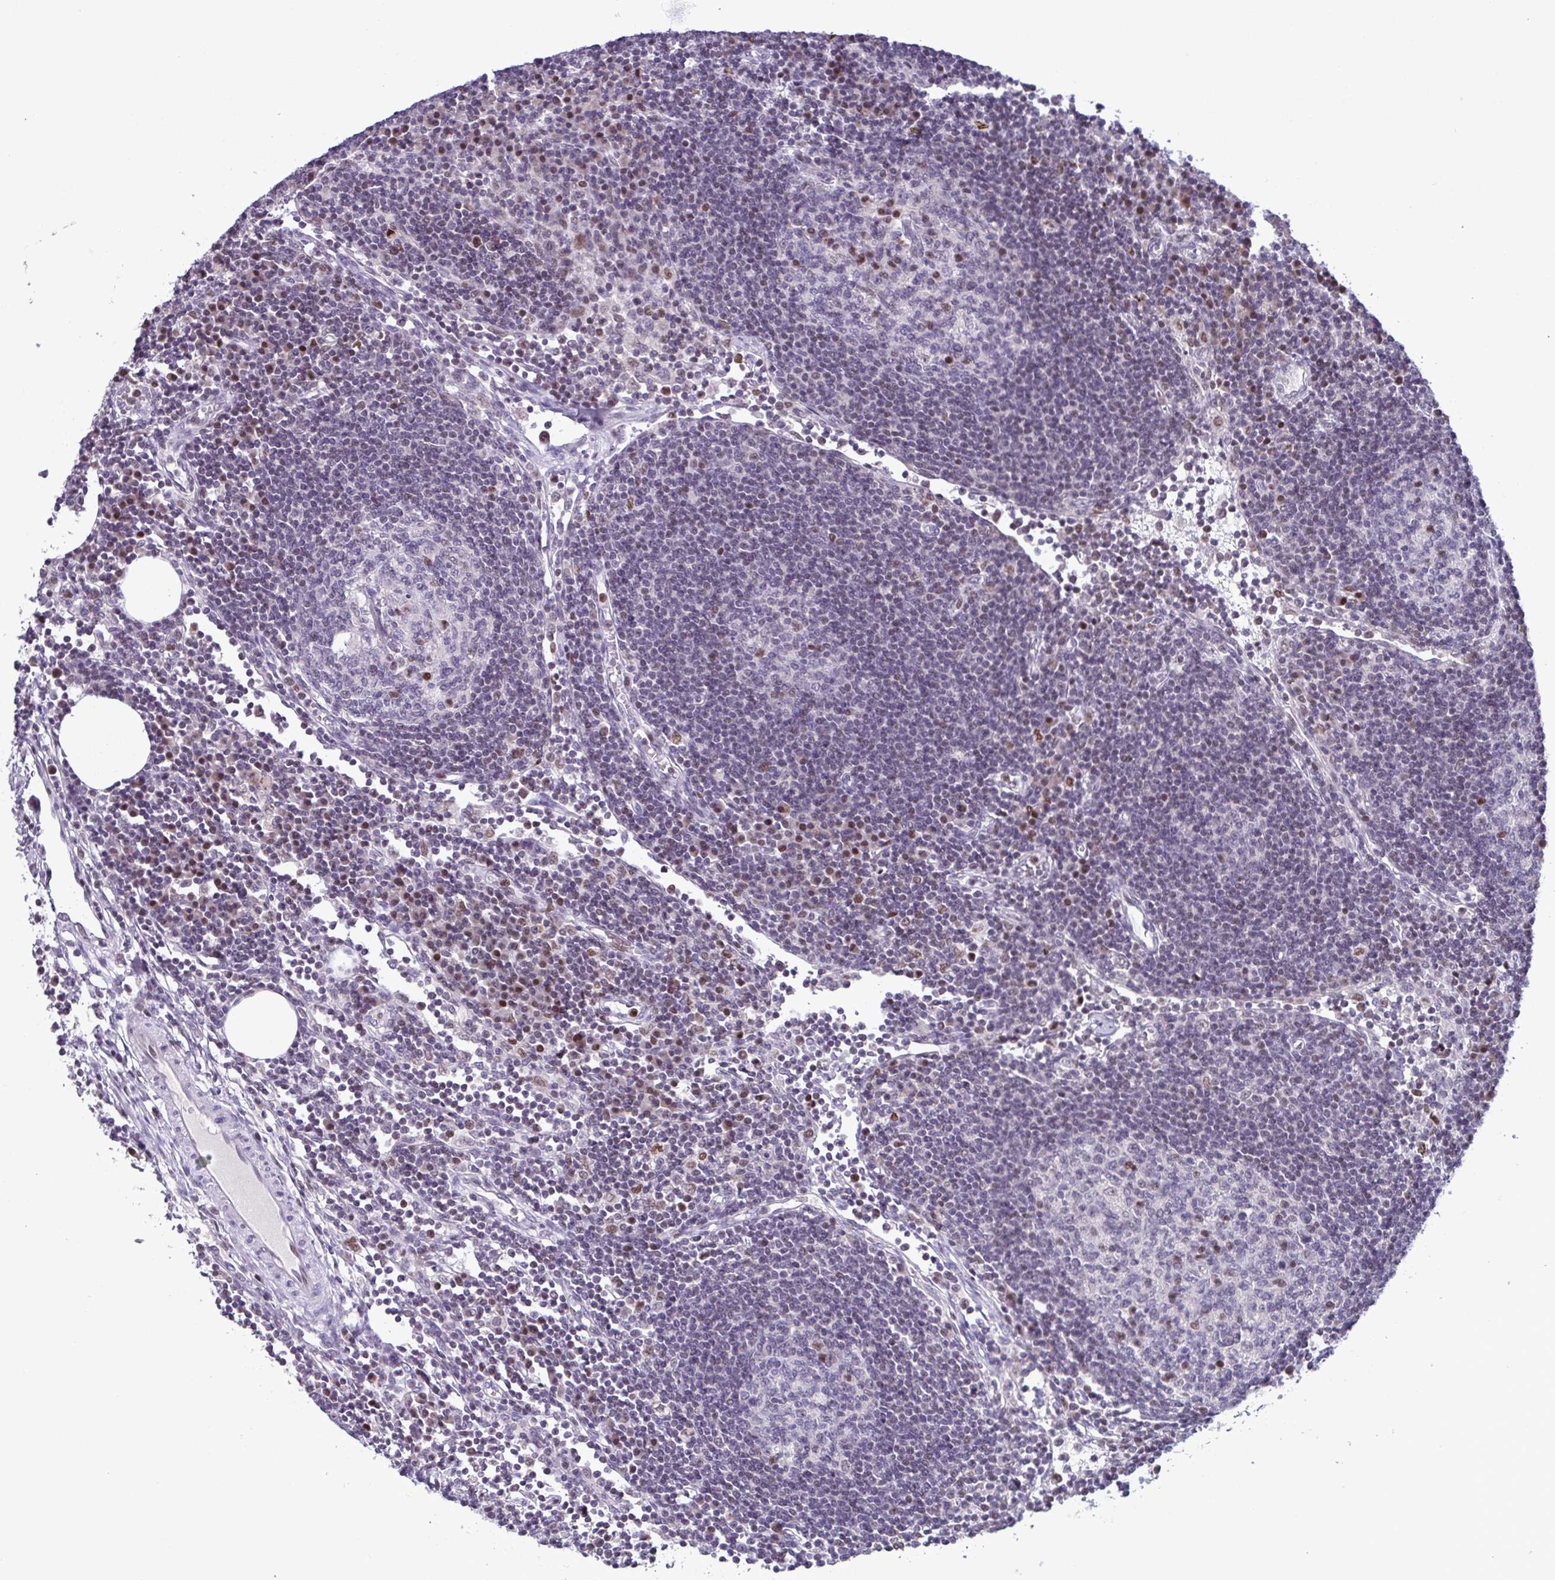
{"staining": {"intensity": "moderate", "quantity": "<25%", "location": "nuclear"}, "tissue": "lymph node", "cell_type": "Germinal center cells", "image_type": "normal", "snomed": [{"axis": "morphology", "description": "Normal tissue, NOS"}, {"axis": "topography", "description": "Lymph node"}], "caption": "The histopathology image demonstrates staining of benign lymph node, revealing moderate nuclear protein positivity (brown color) within germinal center cells. The staining is performed using DAB (3,3'-diaminobenzidine) brown chromogen to label protein expression. The nuclei are counter-stained blue using hematoxylin.", "gene": "IRF1", "patient": {"sex": "male", "age": 67}}